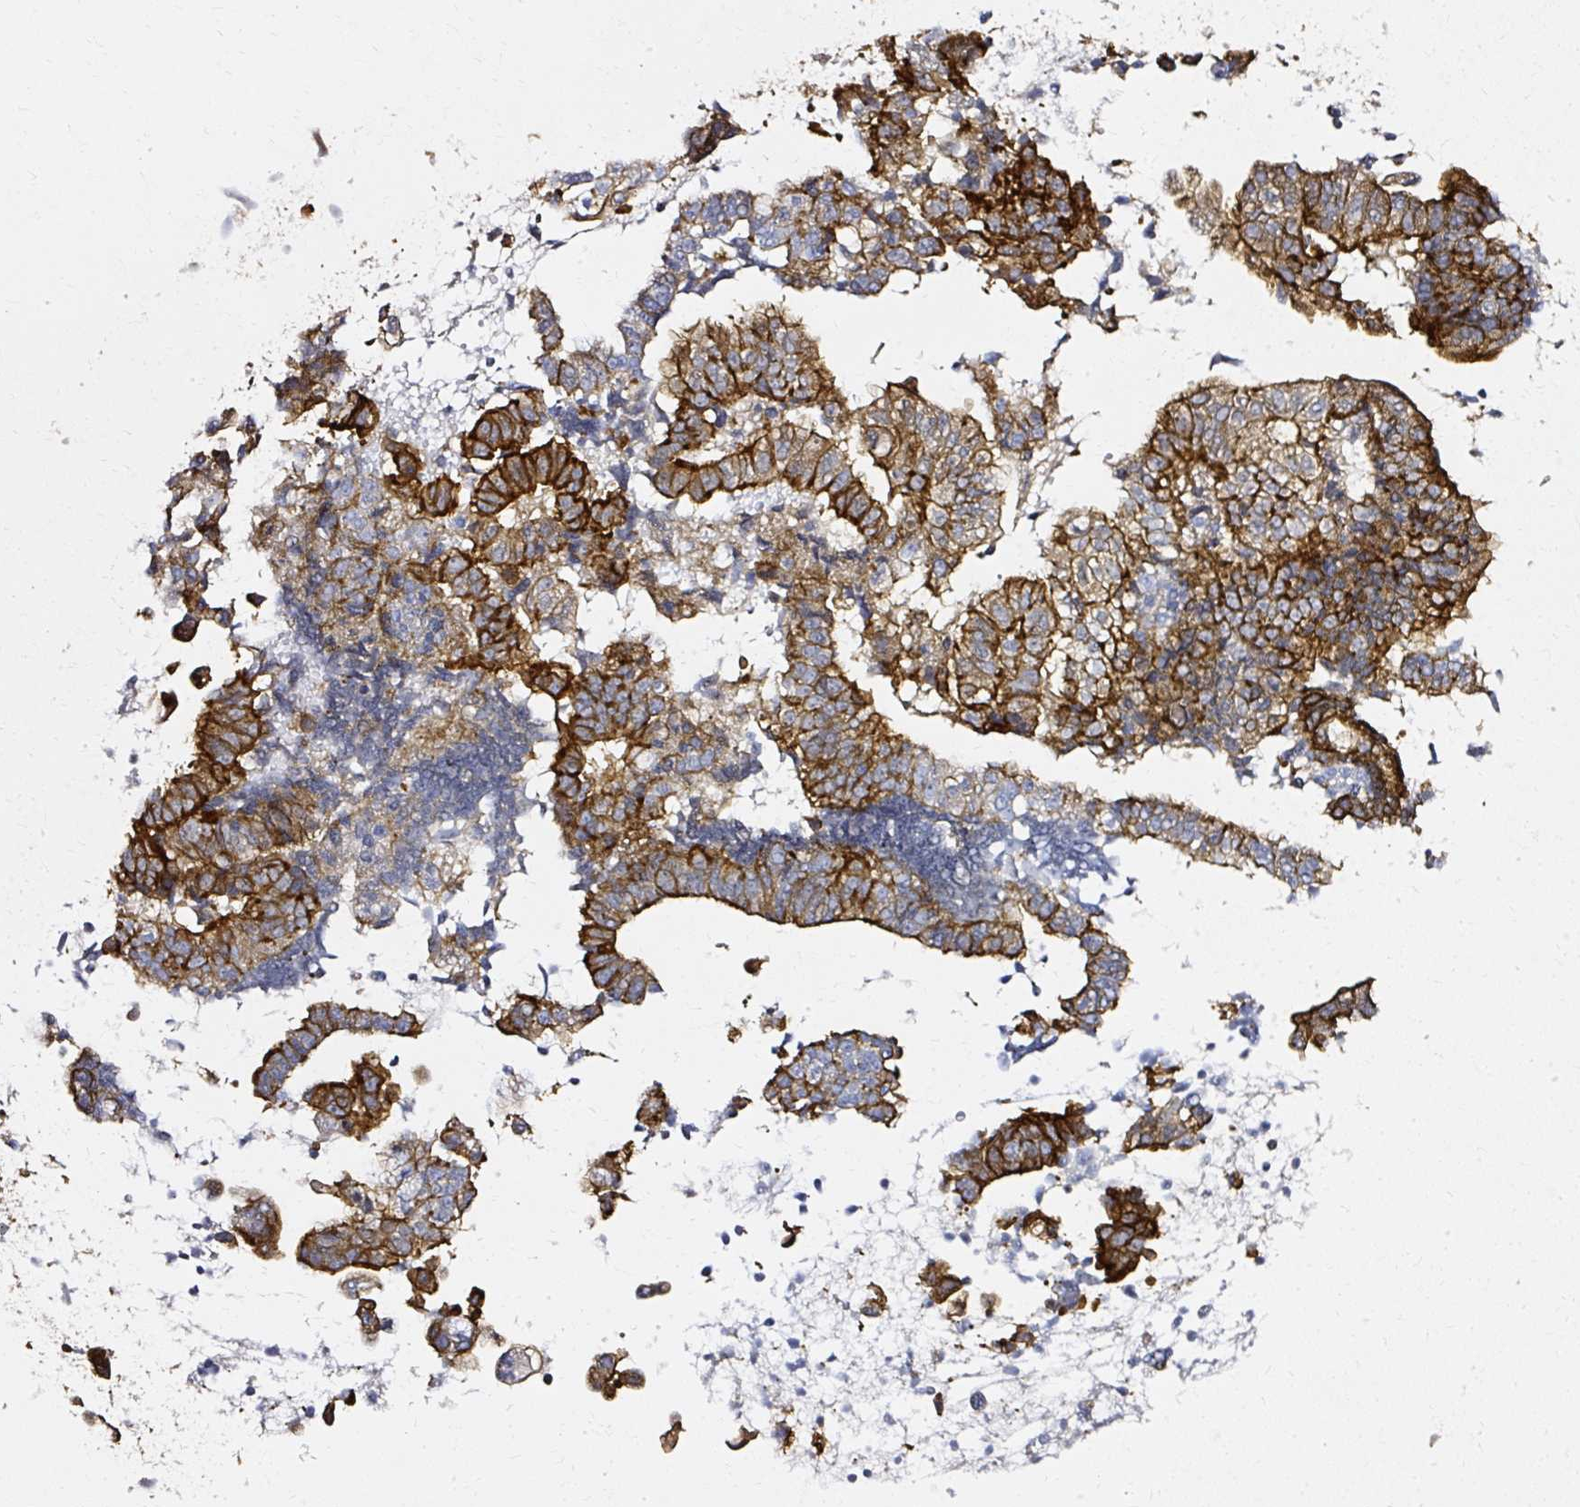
{"staining": {"intensity": "strong", "quantity": ">75%", "location": "cytoplasmic/membranous"}, "tissue": "endometrial cancer", "cell_type": "Tumor cells", "image_type": "cancer", "snomed": [{"axis": "morphology", "description": "Adenocarcinoma, NOS"}, {"axis": "topography", "description": "Endometrium"}], "caption": "Endometrial cancer was stained to show a protein in brown. There is high levels of strong cytoplasmic/membranous positivity in about >75% of tumor cells.", "gene": "CNN3", "patient": {"sex": "female", "age": 76}}